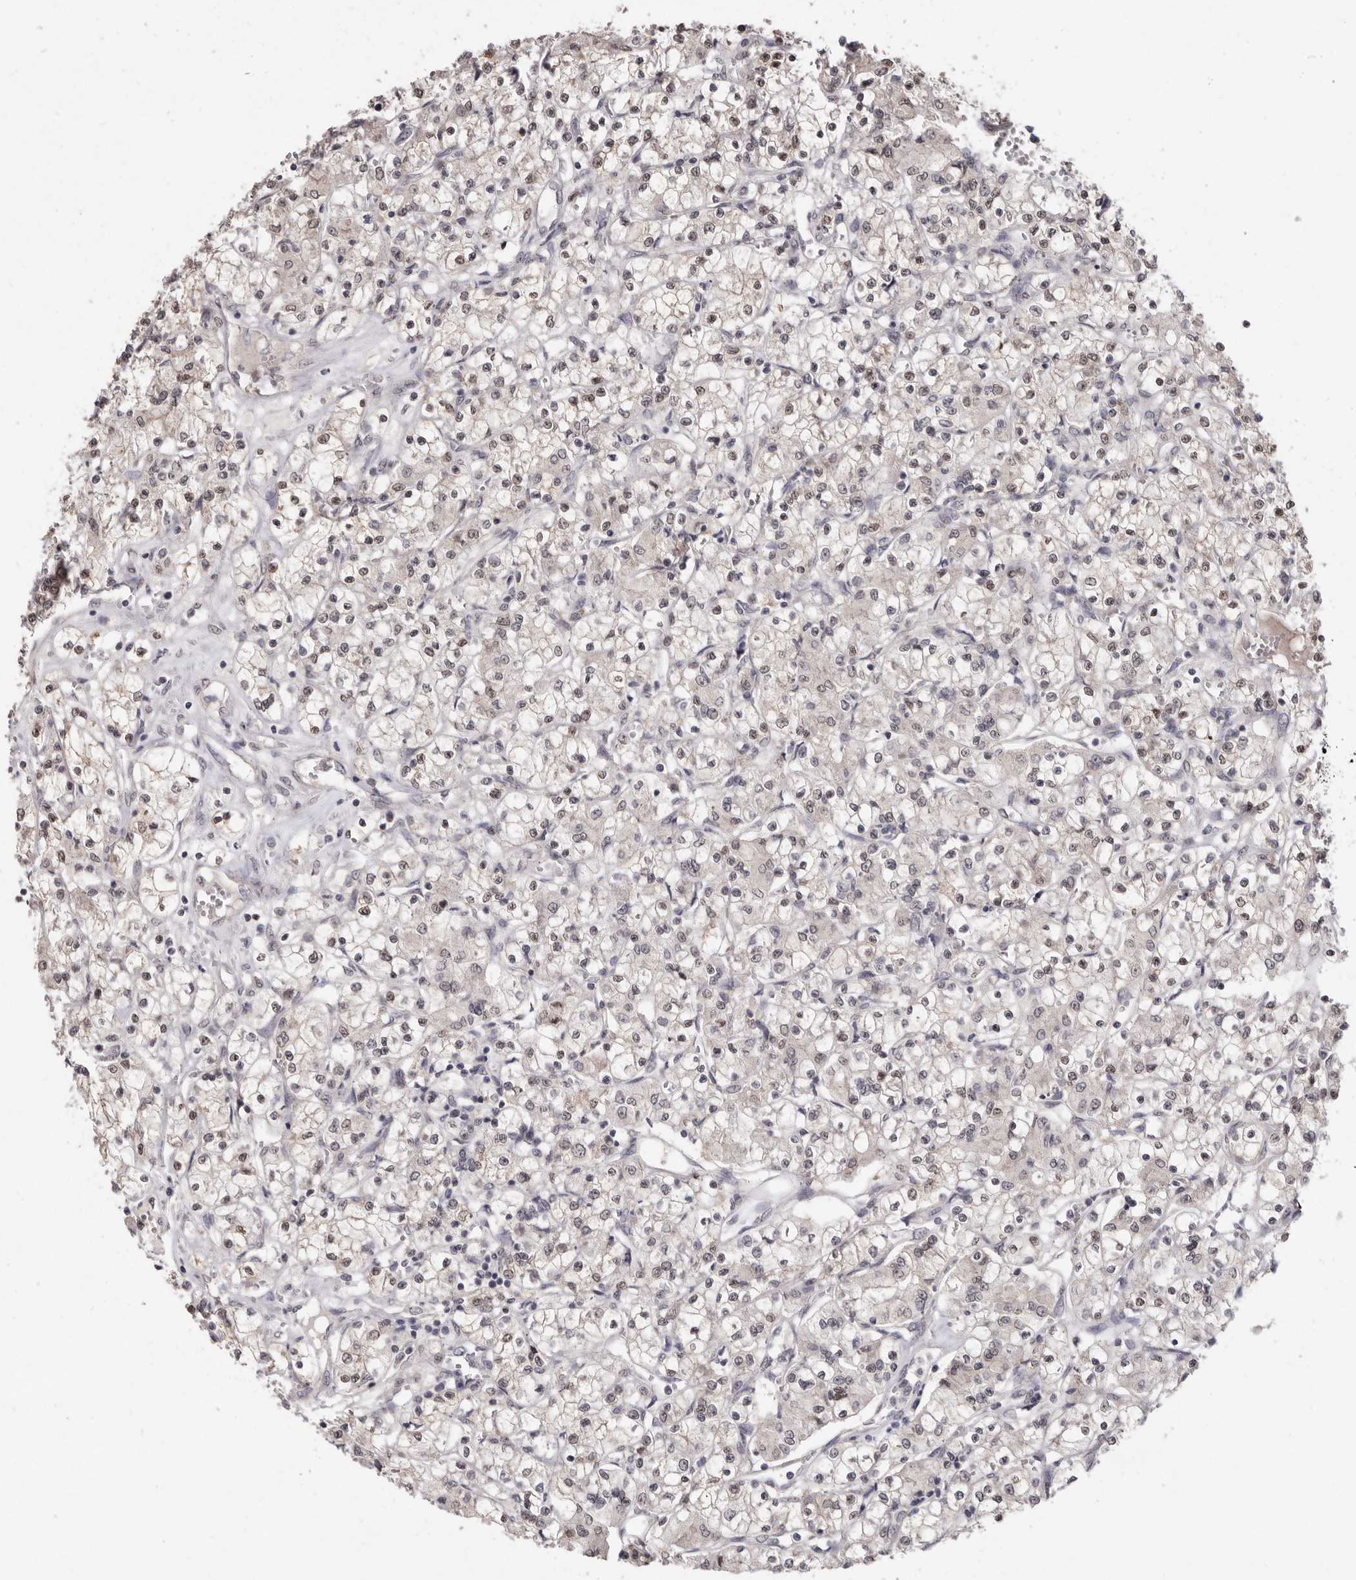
{"staining": {"intensity": "weak", "quantity": ">75%", "location": "nuclear"}, "tissue": "renal cancer", "cell_type": "Tumor cells", "image_type": "cancer", "snomed": [{"axis": "morphology", "description": "Adenocarcinoma, NOS"}, {"axis": "topography", "description": "Kidney"}], "caption": "Immunohistochemical staining of renal cancer demonstrates low levels of weak nuclear expression in approximately >75% of tumor cells.", "gene": "LINGO2", "patient": {"sex": "female", "age": 59}}